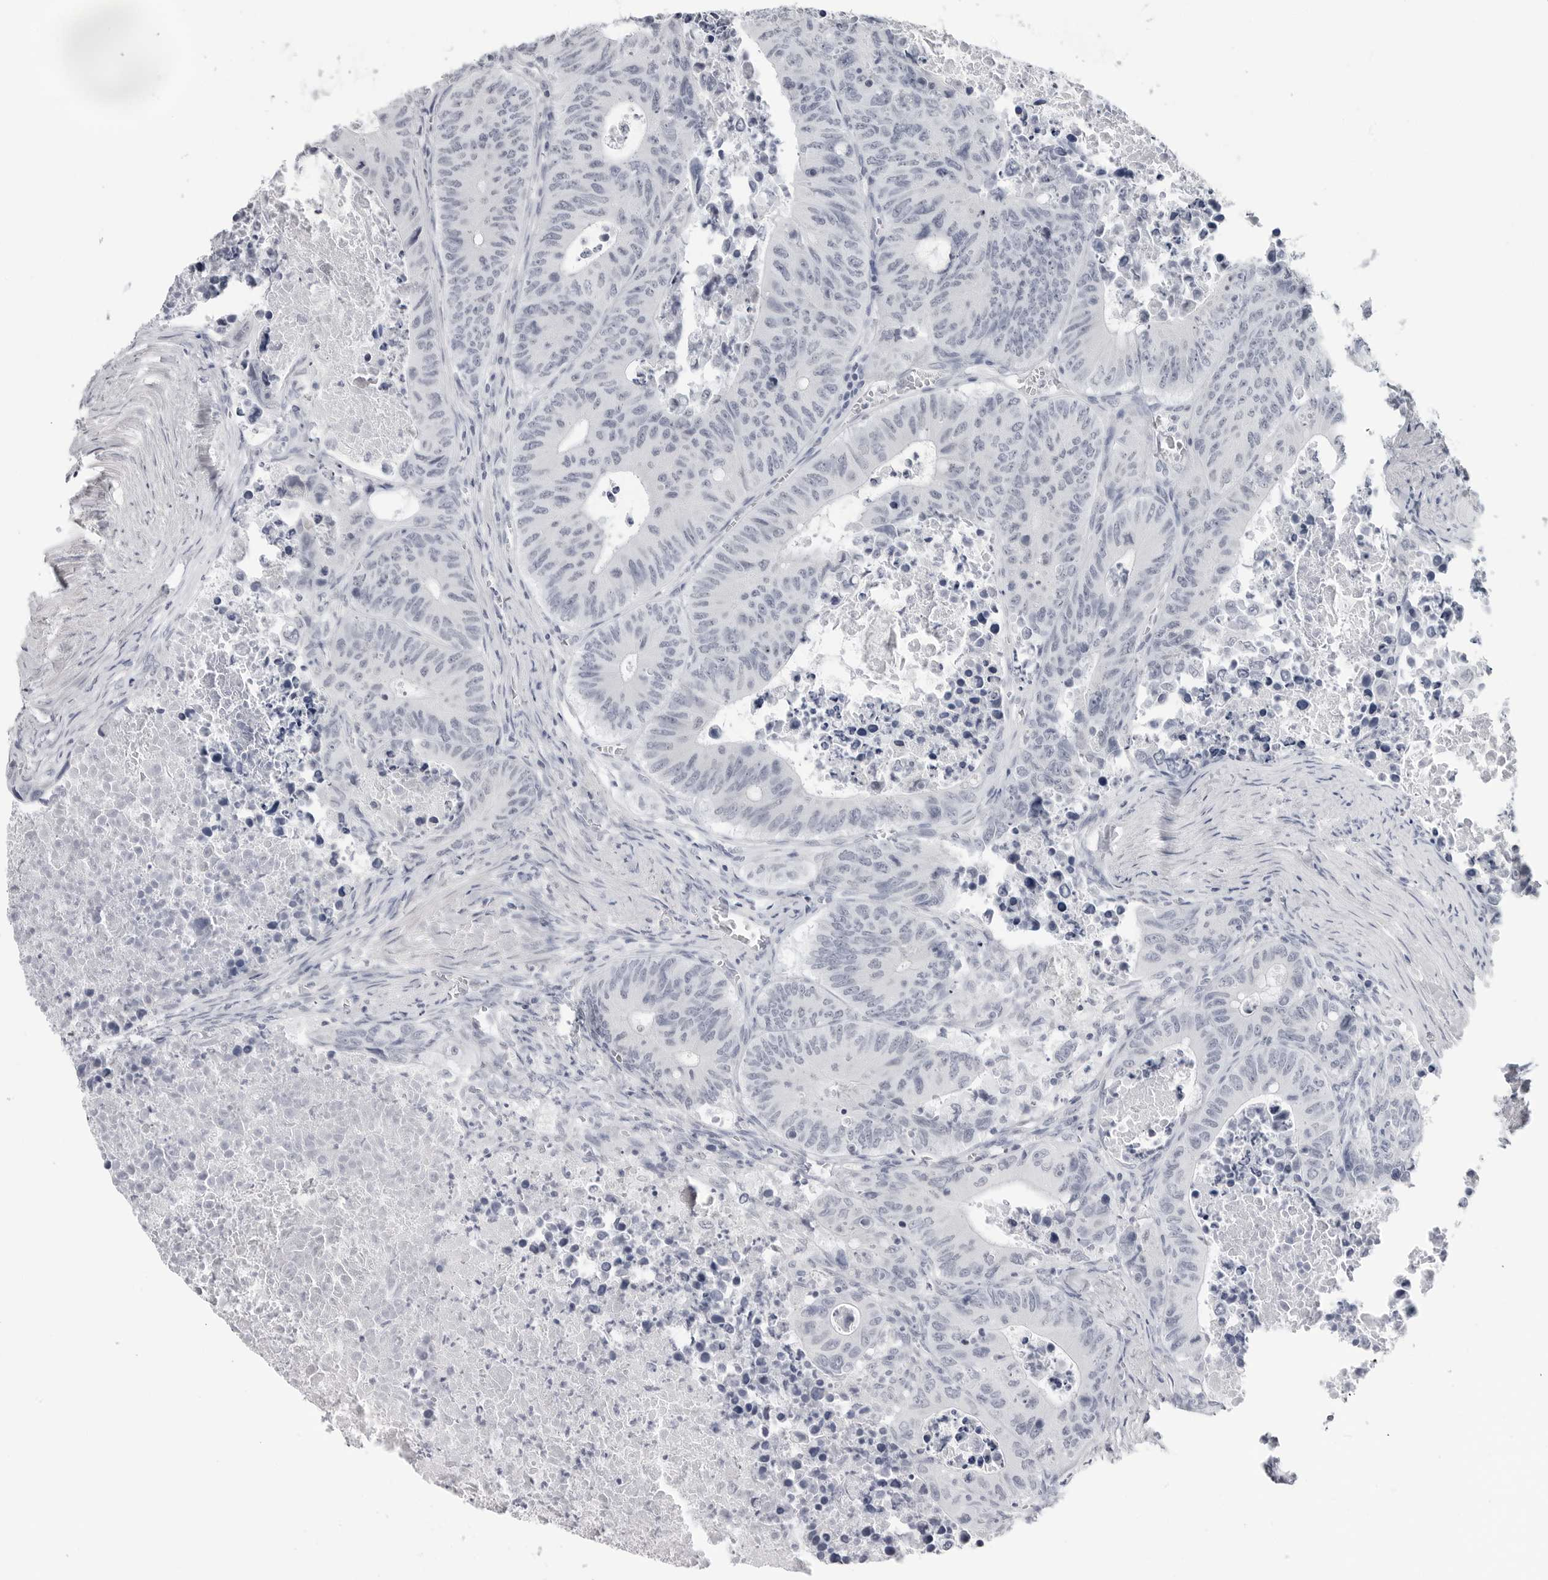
{"staining": {"intensity": "negative", "quantity": "none", "location": "none"}, "tissue": "colorectal cancer", "cell_type": "Tumor cells", "image_type": "cancer", "snomed": [{"axis": "morphology", "description": "Adenocarcinoma, NOS"}, {"axis": "topography", "description": "Colon"}], "caption": "Immunohistochemistry histopathology image of neoplastic tissue: adenocarcinoma (colorectal) stained with DAB (3,3'-diaminobenzidine) shows no significant protein staining in tumor cells.", "gene": "PGA3", "patient": {"sex": "male", "age": 87}}